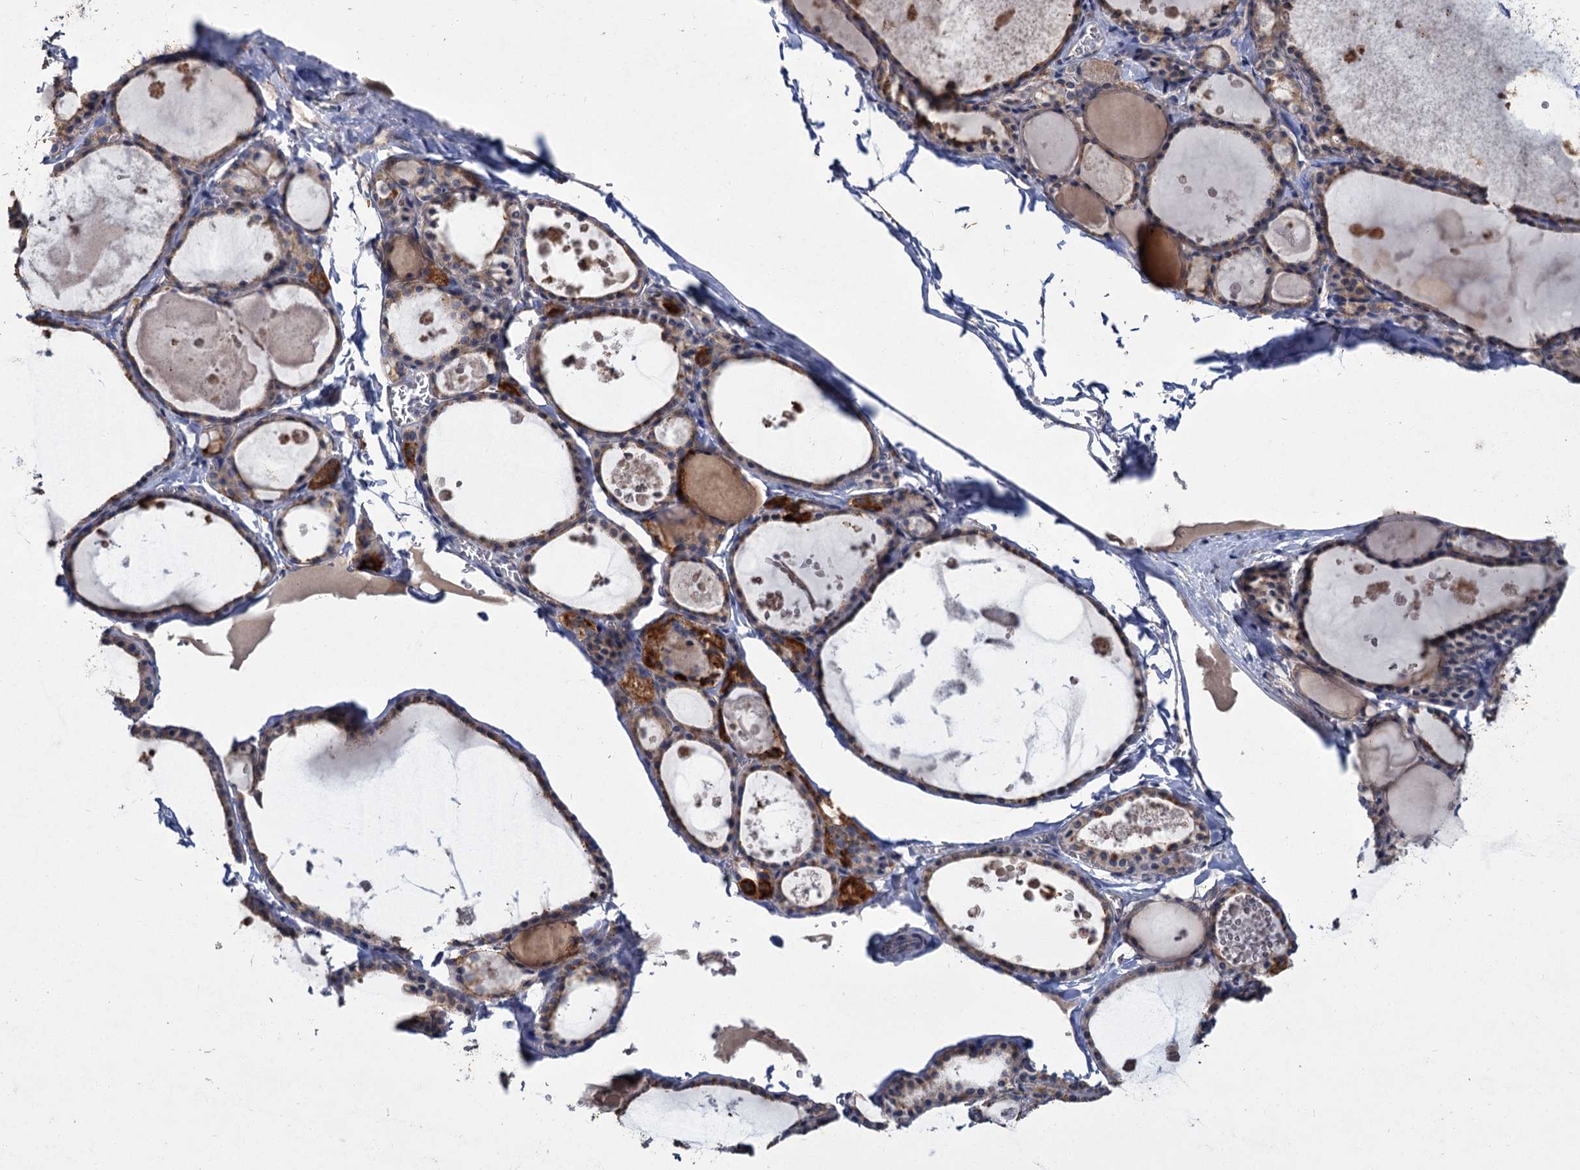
{"staining": {"intensity": "weak", "quantity": ">75%", "location": "cytoplasmic/membranous"}, "tissue": "thyroid gland", "cell_type": "Glandular cells", "image_type": "normal", "snomed": [{"axis": "morphology", "description": "Normal tissue, NOS"}, {"axis": "topography", "description": "Thyroid gland"}], "caption": "Thyroid gland stained for a protein (brown) exhibits weak cytoplasmic/membranous positive staining in about >75% of glandular cells.", "gene": "ATP9A", "patient": {"sex": "male", "age": 56}}